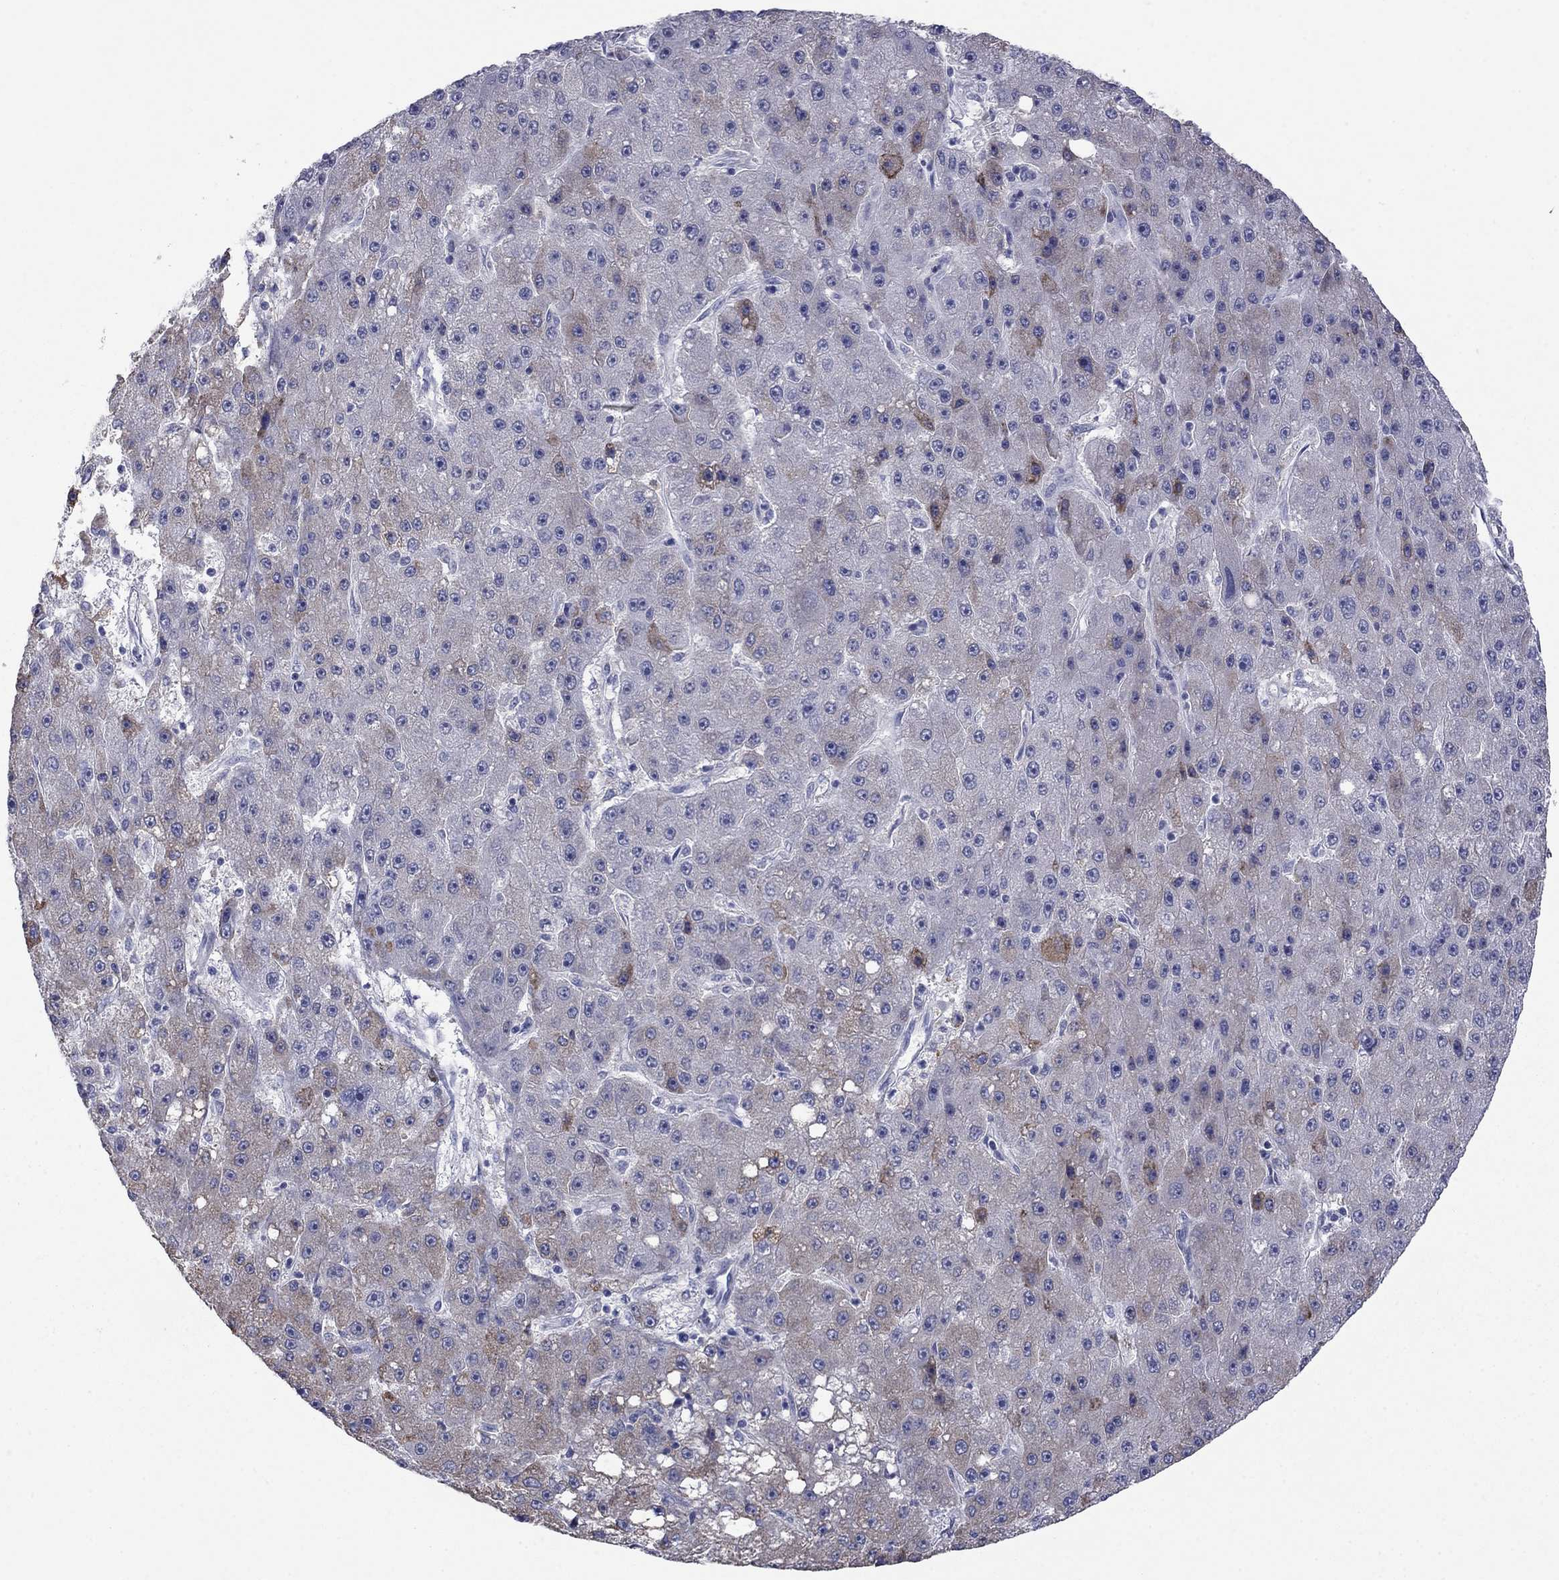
{"staining": {"intensity": "moderate", "quantity": "<25%", "location": "cytoplasmic/membranous"}, "tissue": "liver cancer", "cell_type": "Tumor cells", "image_type": "cancer", "snomed": [{"axis": "morphology", "description": "Carcinoma, Hepatocellular, NOS"}, {"axis": "topography", "description": "Liver"}], "caption": "This photomicrograph shows liver cancer stained with immunohistochemistry to label a protein in brown. The cytoplasmic/membranous of tumor cells show moderate positivity for the protein. Nuclei are counter-stained blue.", "gene": "TMPRSS11A", "patient": {"sex": "male", "age": 67}}